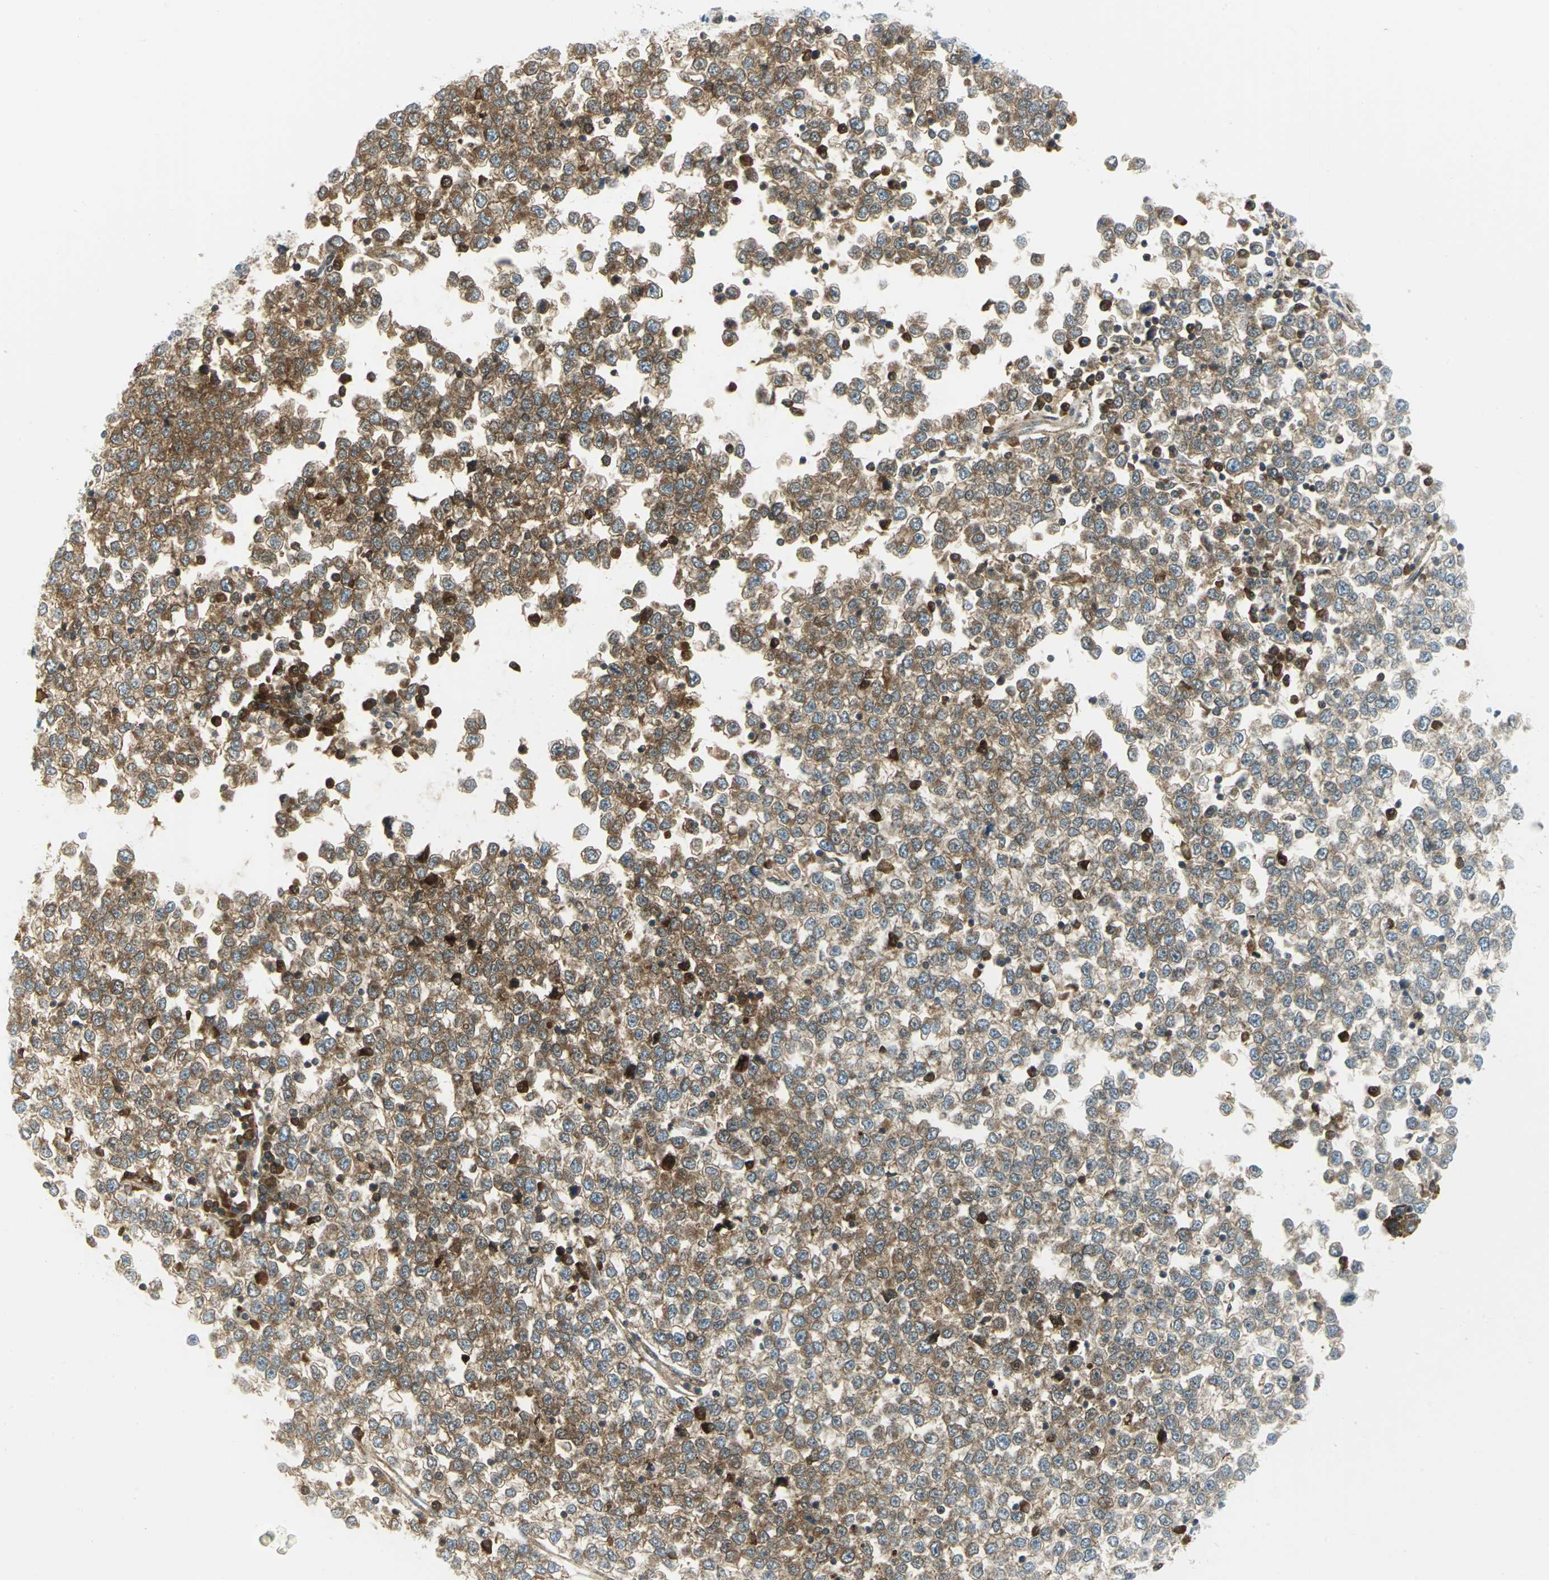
{"staining": {"intensity": "moderate", "quantity": "25%-75%", "location": "cytoplasmic/membranous"}, "tissue": "testis cancer", "cell_type": "Tumor cells", "image_type": "cancer", "snomed": [{"axis": "morphology", "description": "Seminoma, NOS"}, {"axis": "topography", "description": "Testis"}], "caption": "About 25%-75% of tumor cells in human testis cancer demonstrate moderate cytoplasmic/membranous protein positivity as visualized by brown immunohistochemical staining.", "gene": "ALDOA", "patient": {"sex": "male", "age": 65}}